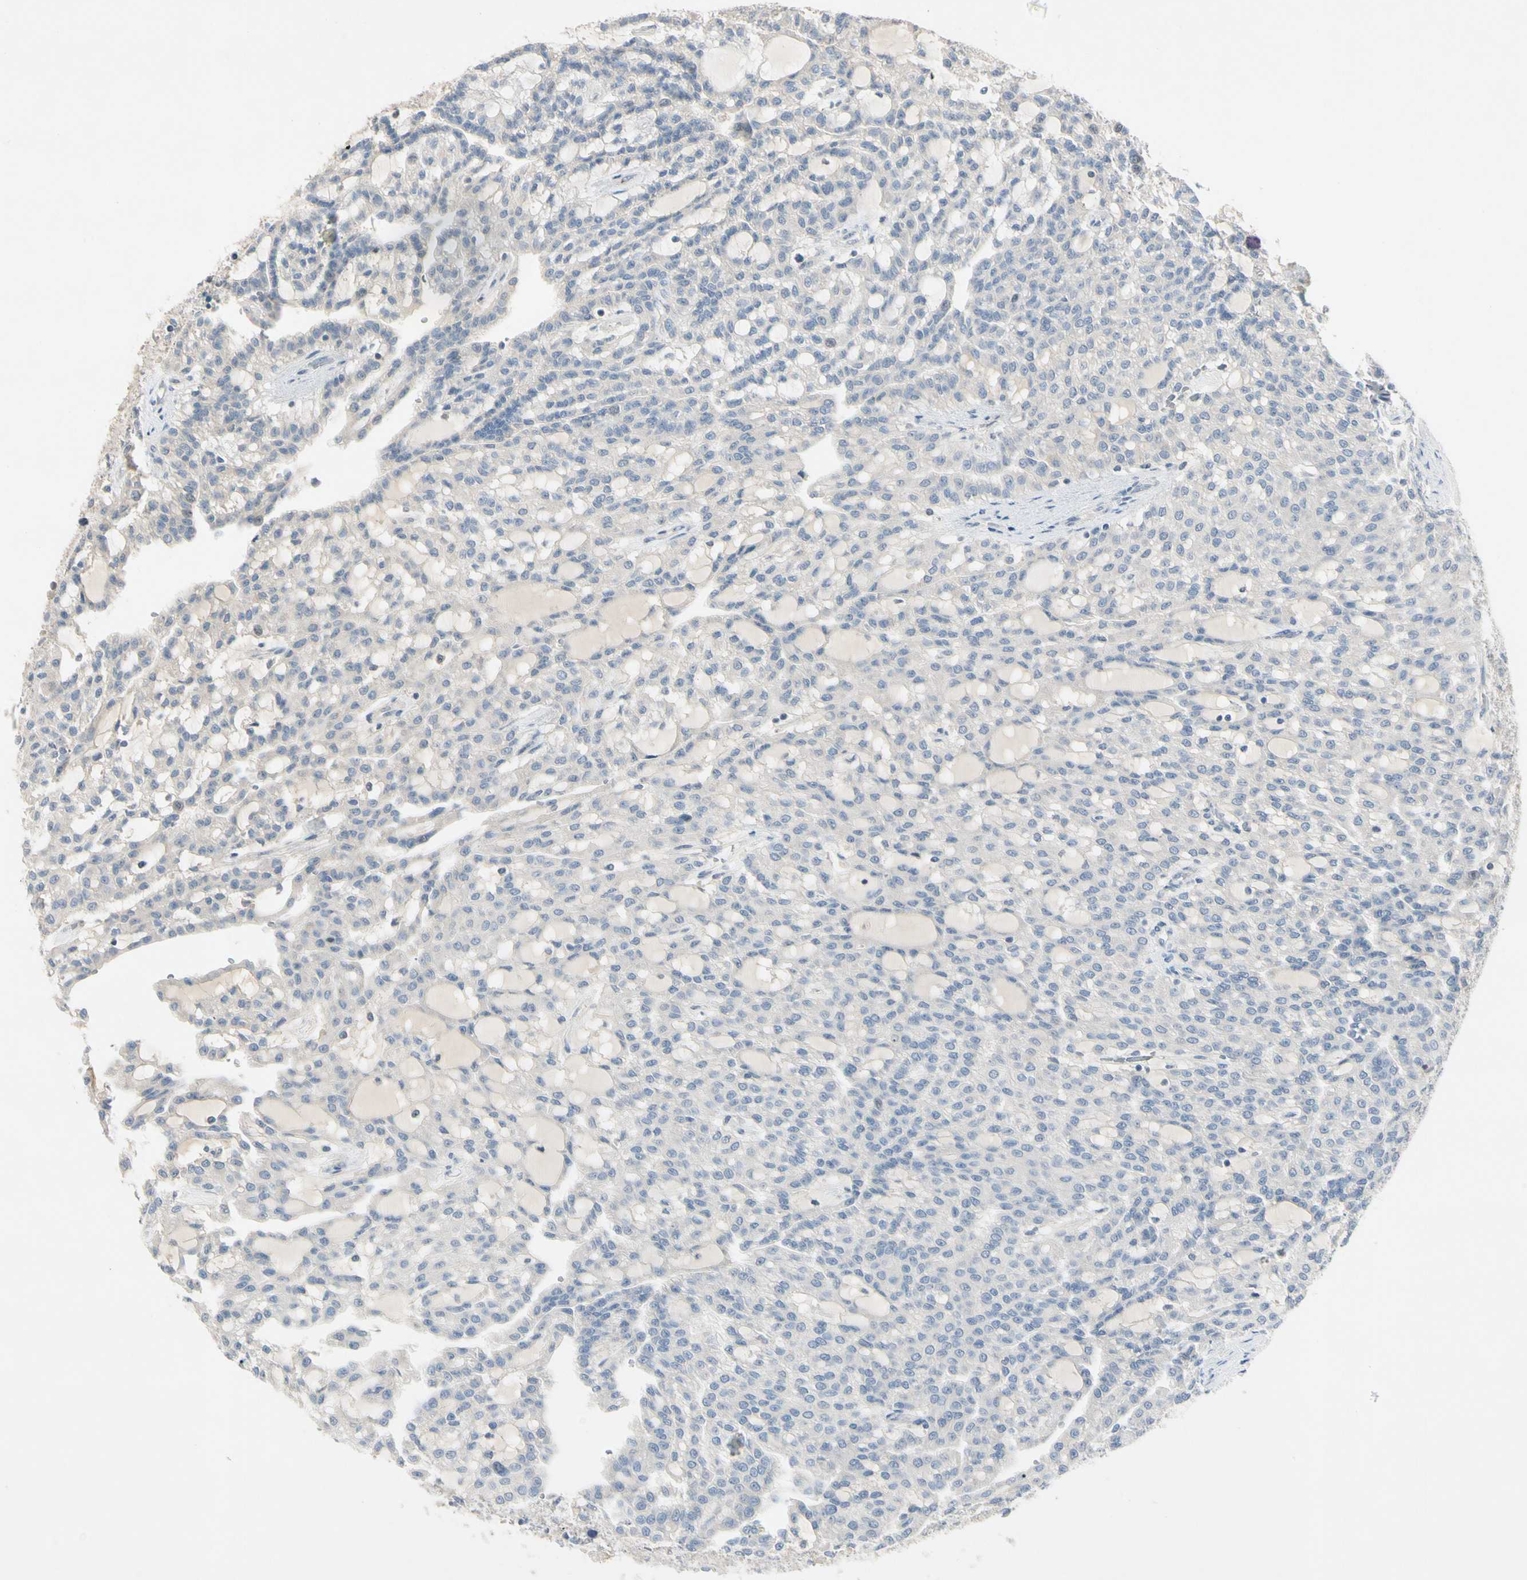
{"staining": {"intensity": "negative", "quantity": "none", "location": "none"}, "tissue": "renal cancer", "cell_type": "Tumor cells", "image_type": "cancer", "snomed": [{"axis": "morphology", "description": "Adenocarcinoma, NOS"}, {"axis": "topography", "description": "Kidney"}], "caption": "A photomicrograph of human renal cancer (adenocarcinoma) is negative for staining in tumor cells.", "gene": "PRSS21", "patient": {"sex": "male", "age": 63}}